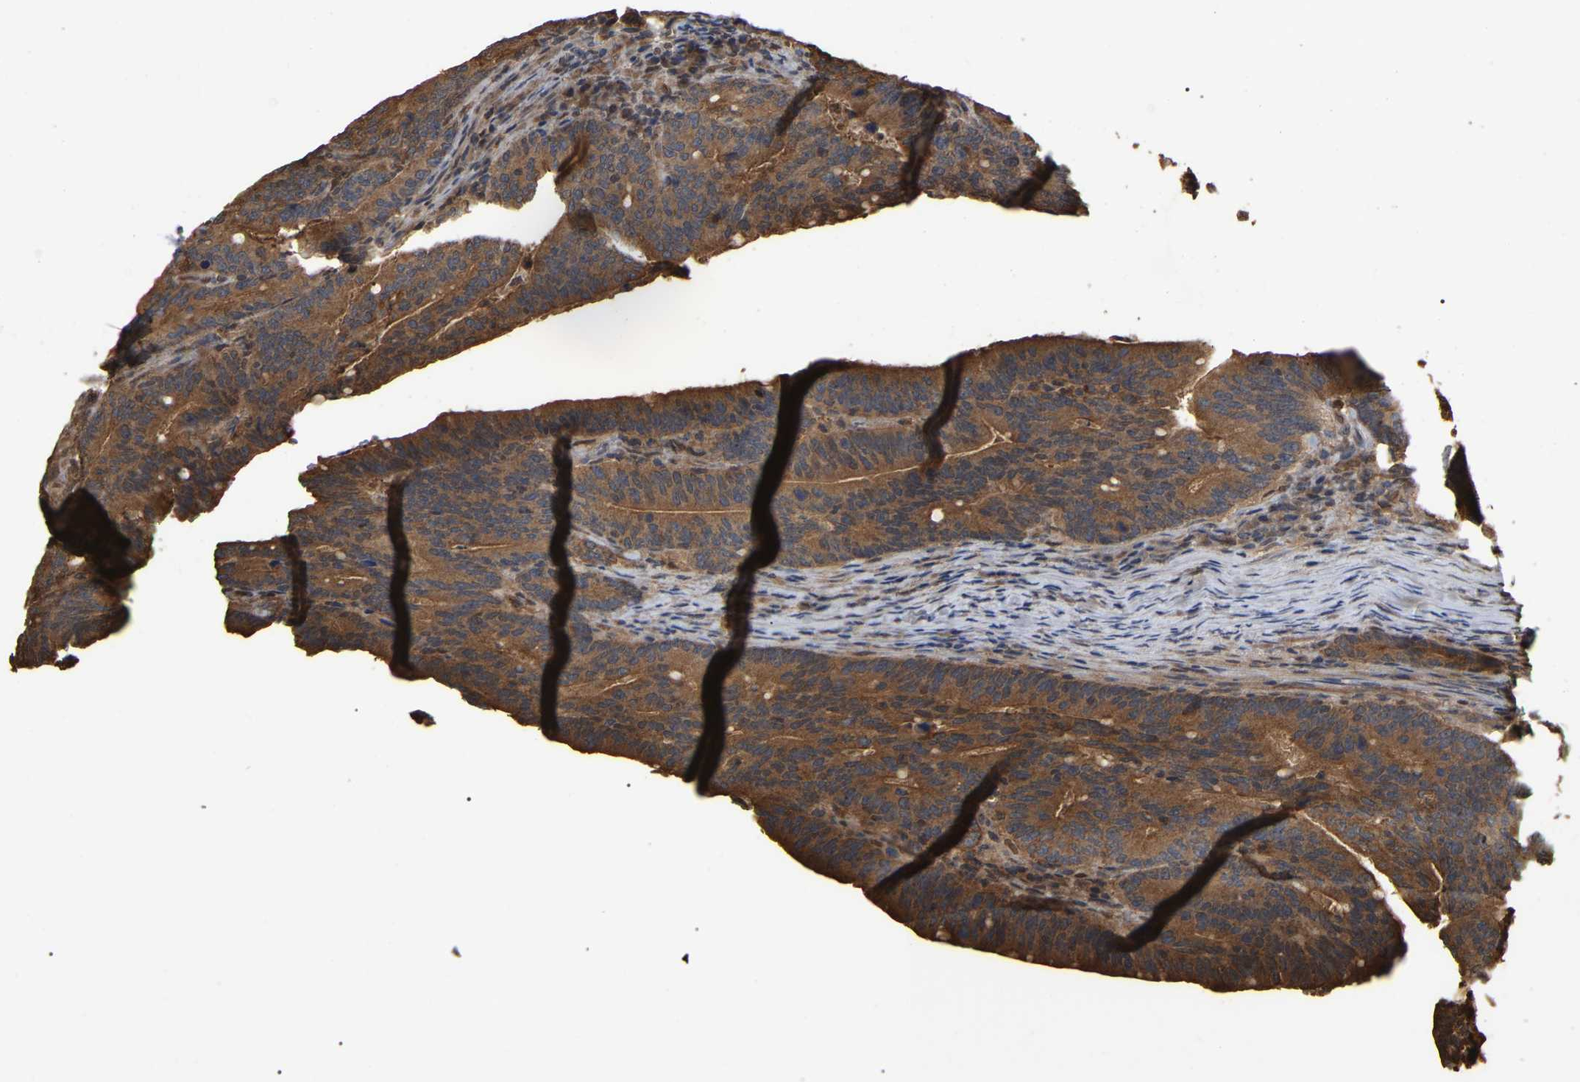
{"staining": {"intensity": "strong", "quantity": ">75%", "location": "cytoplasmic/membranous"}, "tissue": "colorectal cancer", "cell_type": "Tumor cells", "image_type": "cancer", "snomed": [{"axis": "morphology", "description": "Adenocarcinoma, NOS"}, {"axis": "topography", "description": "Colon"}], "caption": "A photomicrograph of human colorectal cancer (adenocarcinoma) stained for a protein reveals strong cytoplasmic/membranous brown staining in tumor cells.", "gene": "FAM219A", "patient": {"sex": "female", "age": 66}}